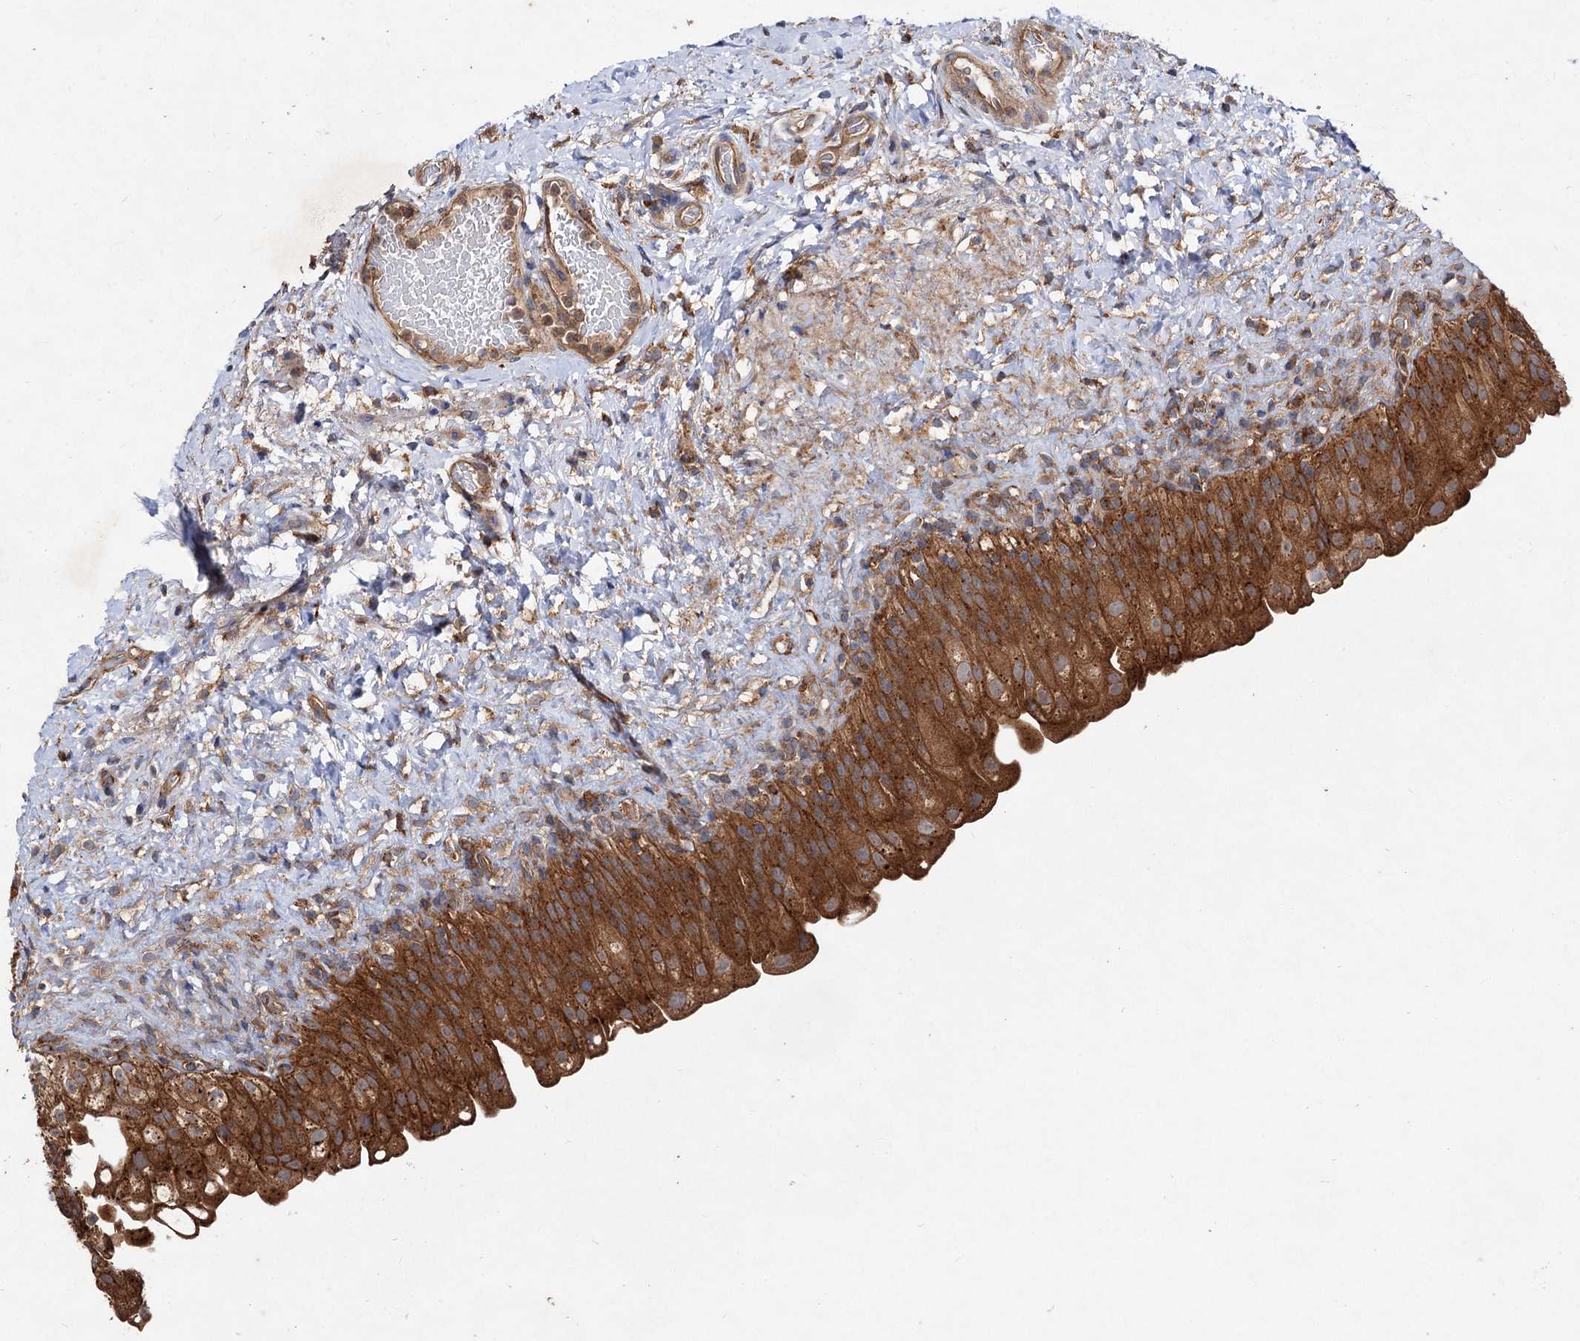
{"staining": {"intensity": "strong", "quantity": ">75%", "location": "cytoplasmic/membranous"}, "tissue": "urinary bladder", "cell_type": "Urothelial cells", "image_type": "normal", "snomed": [{"axis": "morphology", "description": "Normal tissue, NOS"}, {"axis": "topography", "description": "Urinary bladder"}], "caption": "Urinary bladder stained with a brown dye shows strong cytoplasmic/membranous positive positivity in approximately >75% of urothelial cells.", "gene": "VPS29", "patient": {"sex": "female", "age": 27}}